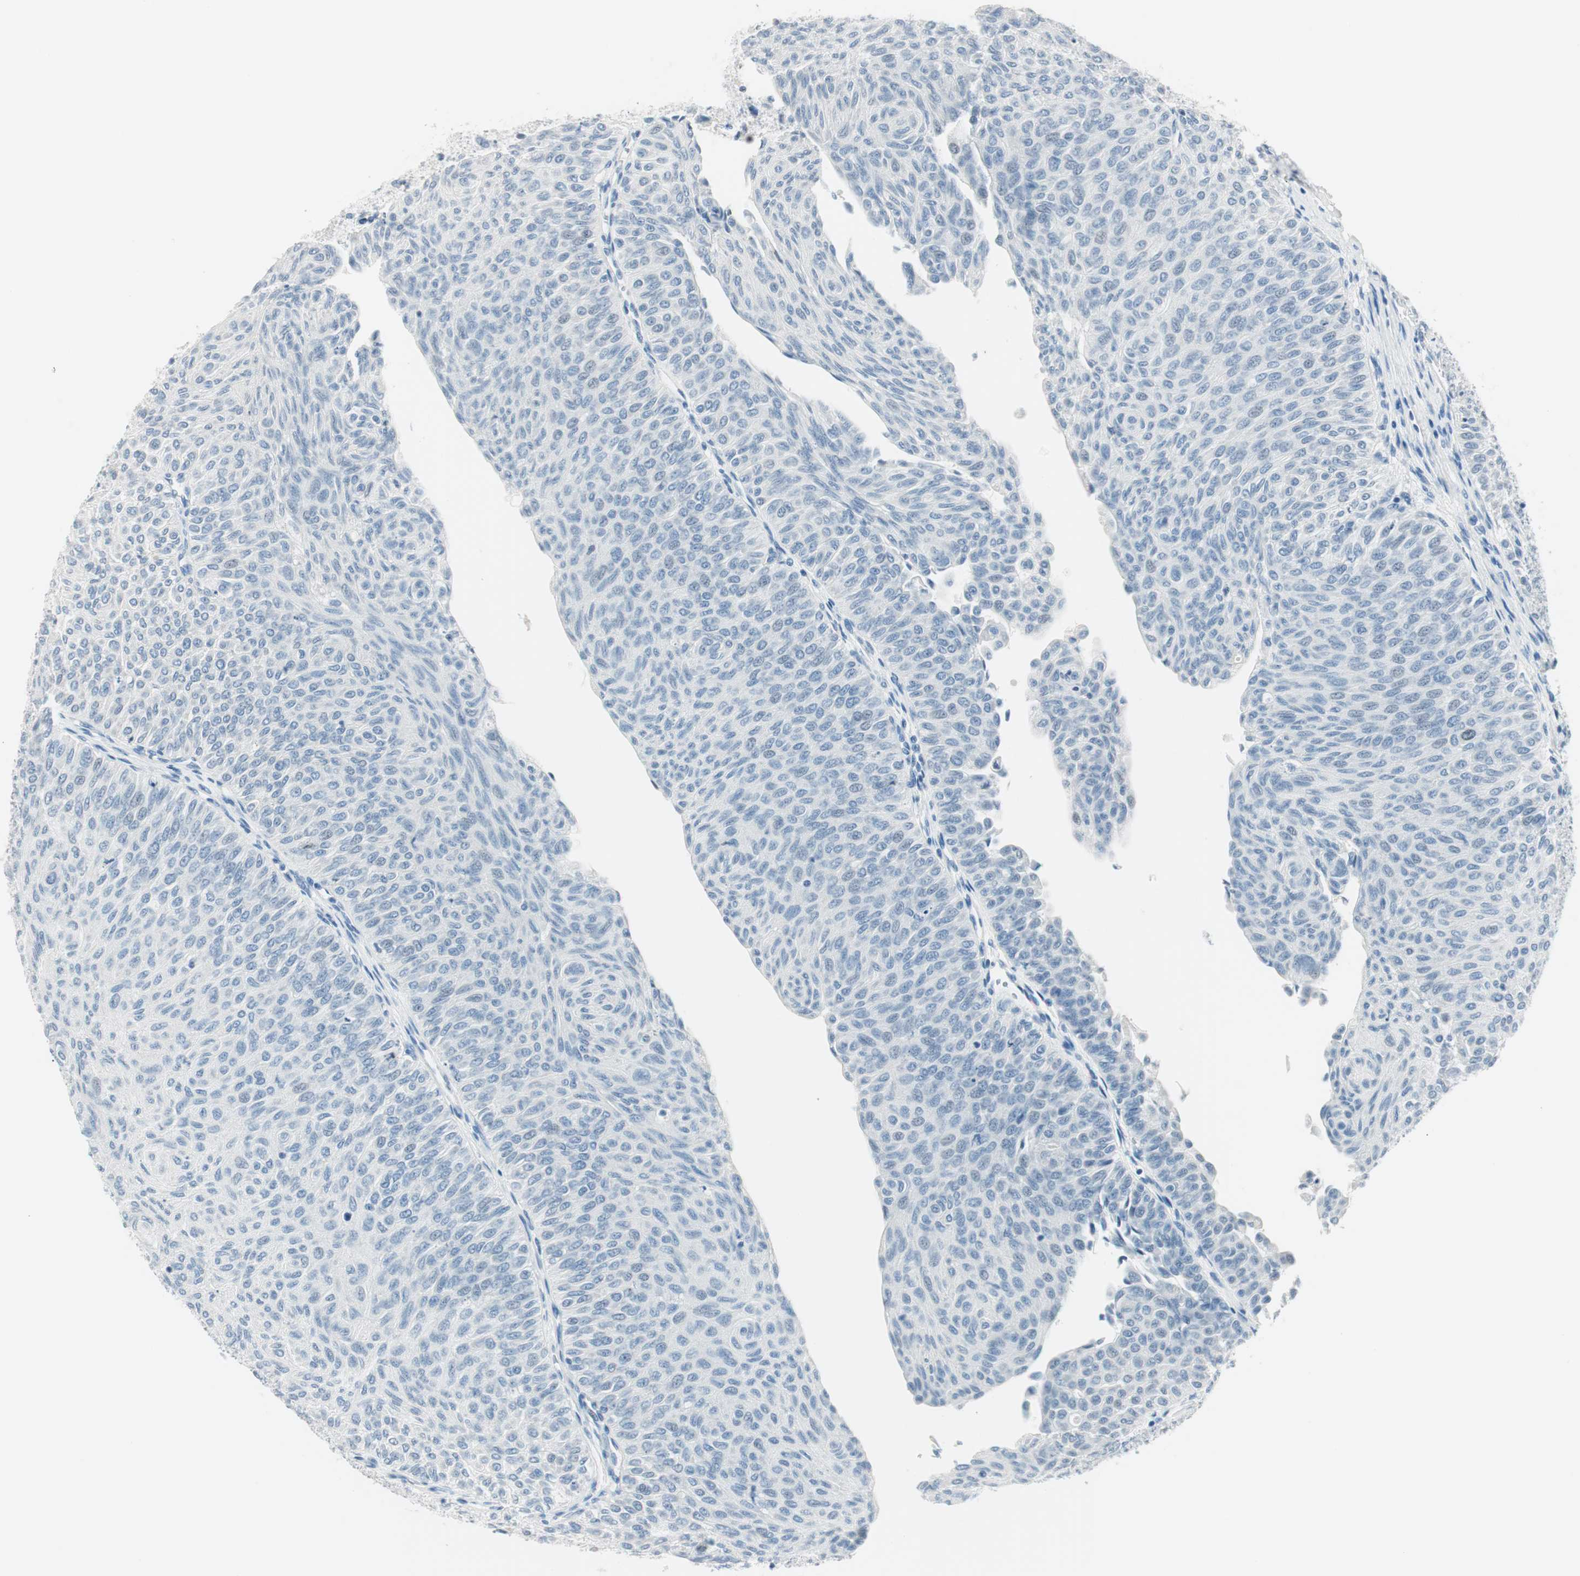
{"staining": {"intensity": "negative", "quantity": "none", "location": "none"}, "tissue": "urothelial cancer", "cell_type": "Tumor cells", "image_type": "cancer", "snomed": [{"axis": "morphology", "description": "Urothelial carcinoma, Low grade"}, {"axis": "topography", "description": "Urinary bladder"}], "caption": "A high-resolution image shows immunohistochemistry (IHC) staining of urothelial cancer, which exhibits no significant expression in tumor cells. Brightfield microscopy of immunohistochemistry (IHC) stained with DAB (3,3'-diaminobenzidine) (brown) and hematoxylin (blue), captured at high magnification.", "gene": "HOXB13", "patient": {"sex": "male", "age": 78}}